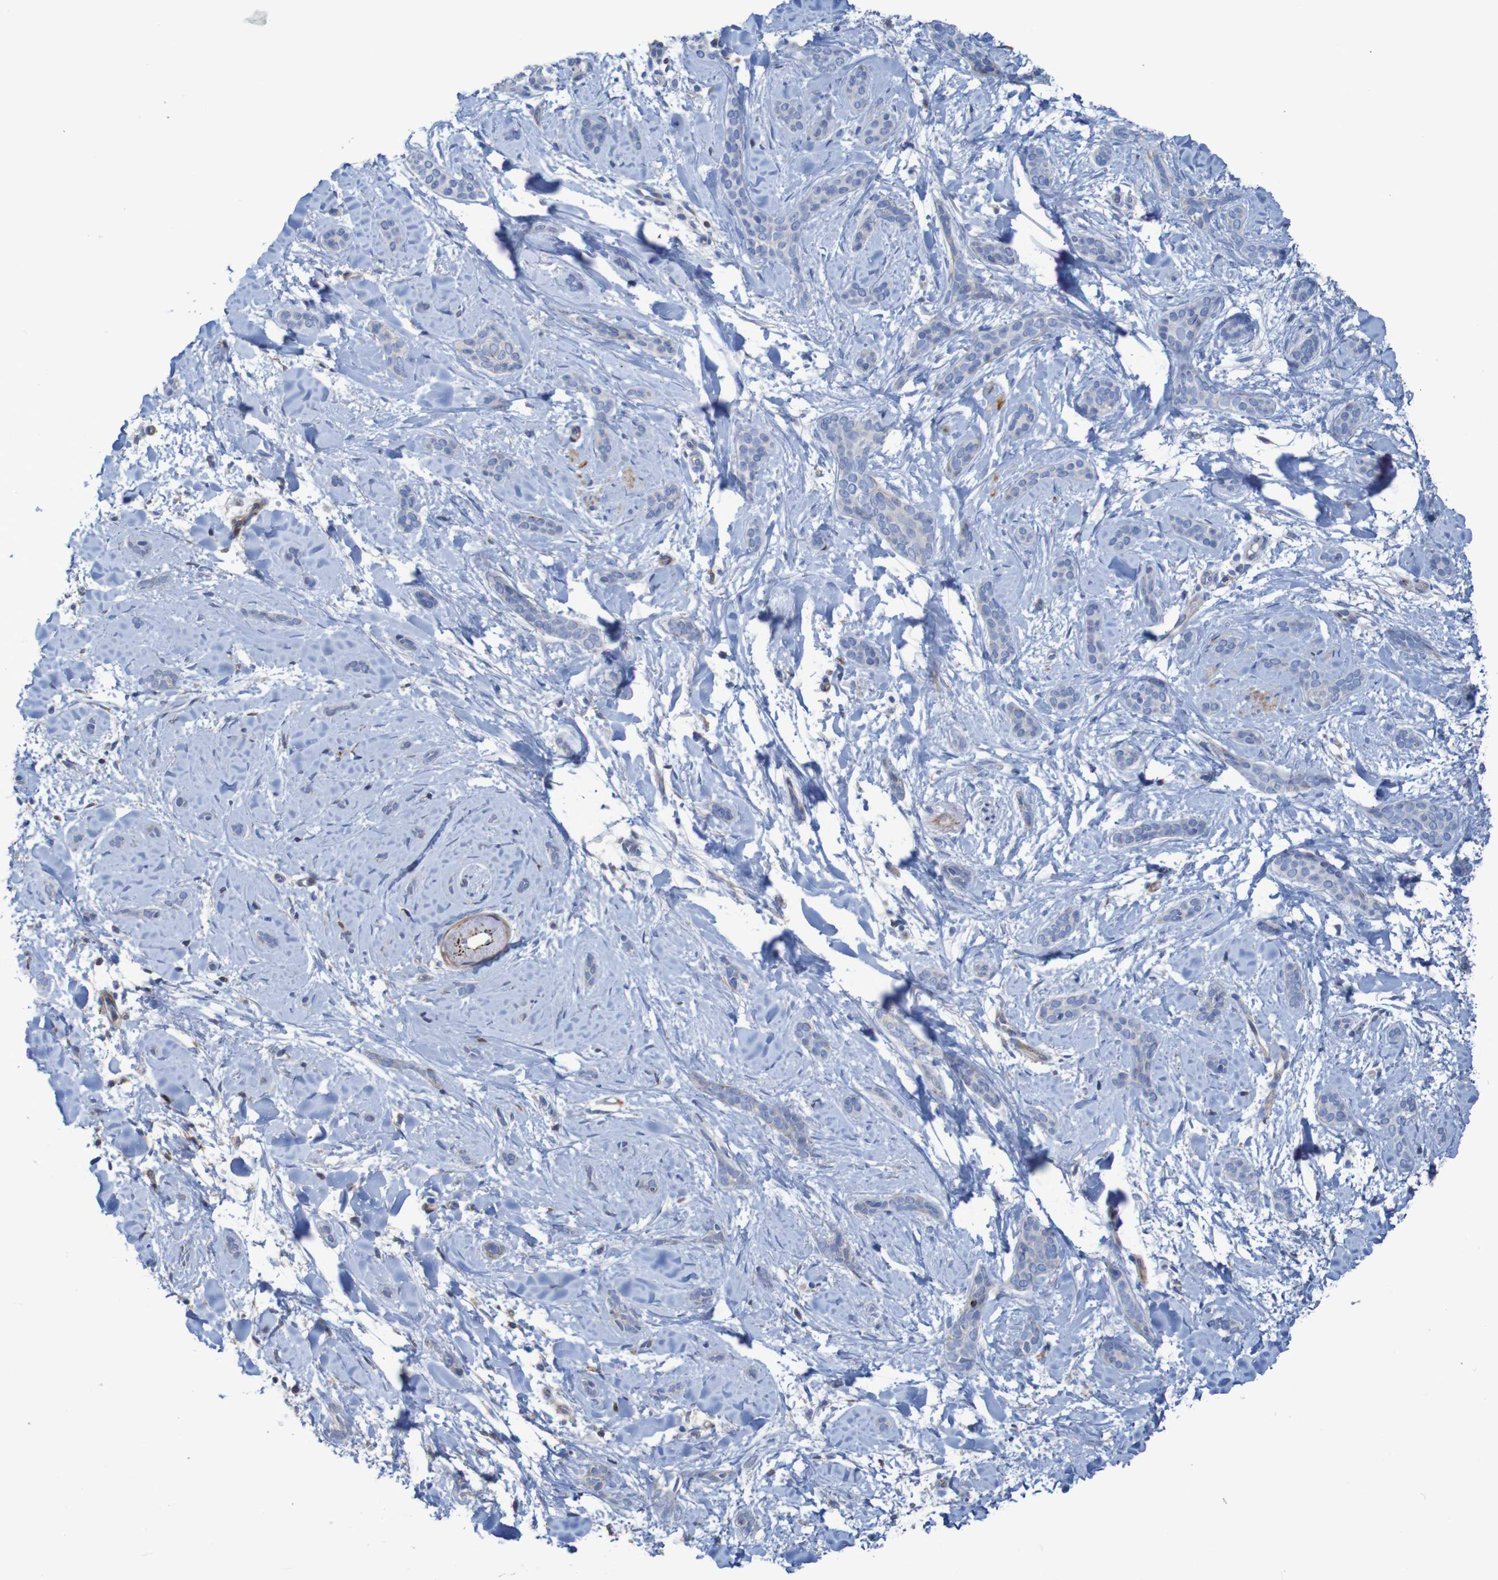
{"staining": {"intensity": "negative", "quantity": "none", "location": "none"}, "tissue": "skin cancer", "cell_type": "Tumor cells", "image_type": "cancer", "snomed": [{"axis": "morphology", "description": "Basal cell carcinoma"}, {"axis": "morphology", "description": "Adnexal tumor, benign"}, {"axis": "topography", "description": "Skin"}], "caption": "Immunohistochemical staining of human skin cancer exhibits no significant staining in tumor cells.", "gene": "RNF182", "patient": {"sex": "female", "age": 42}}